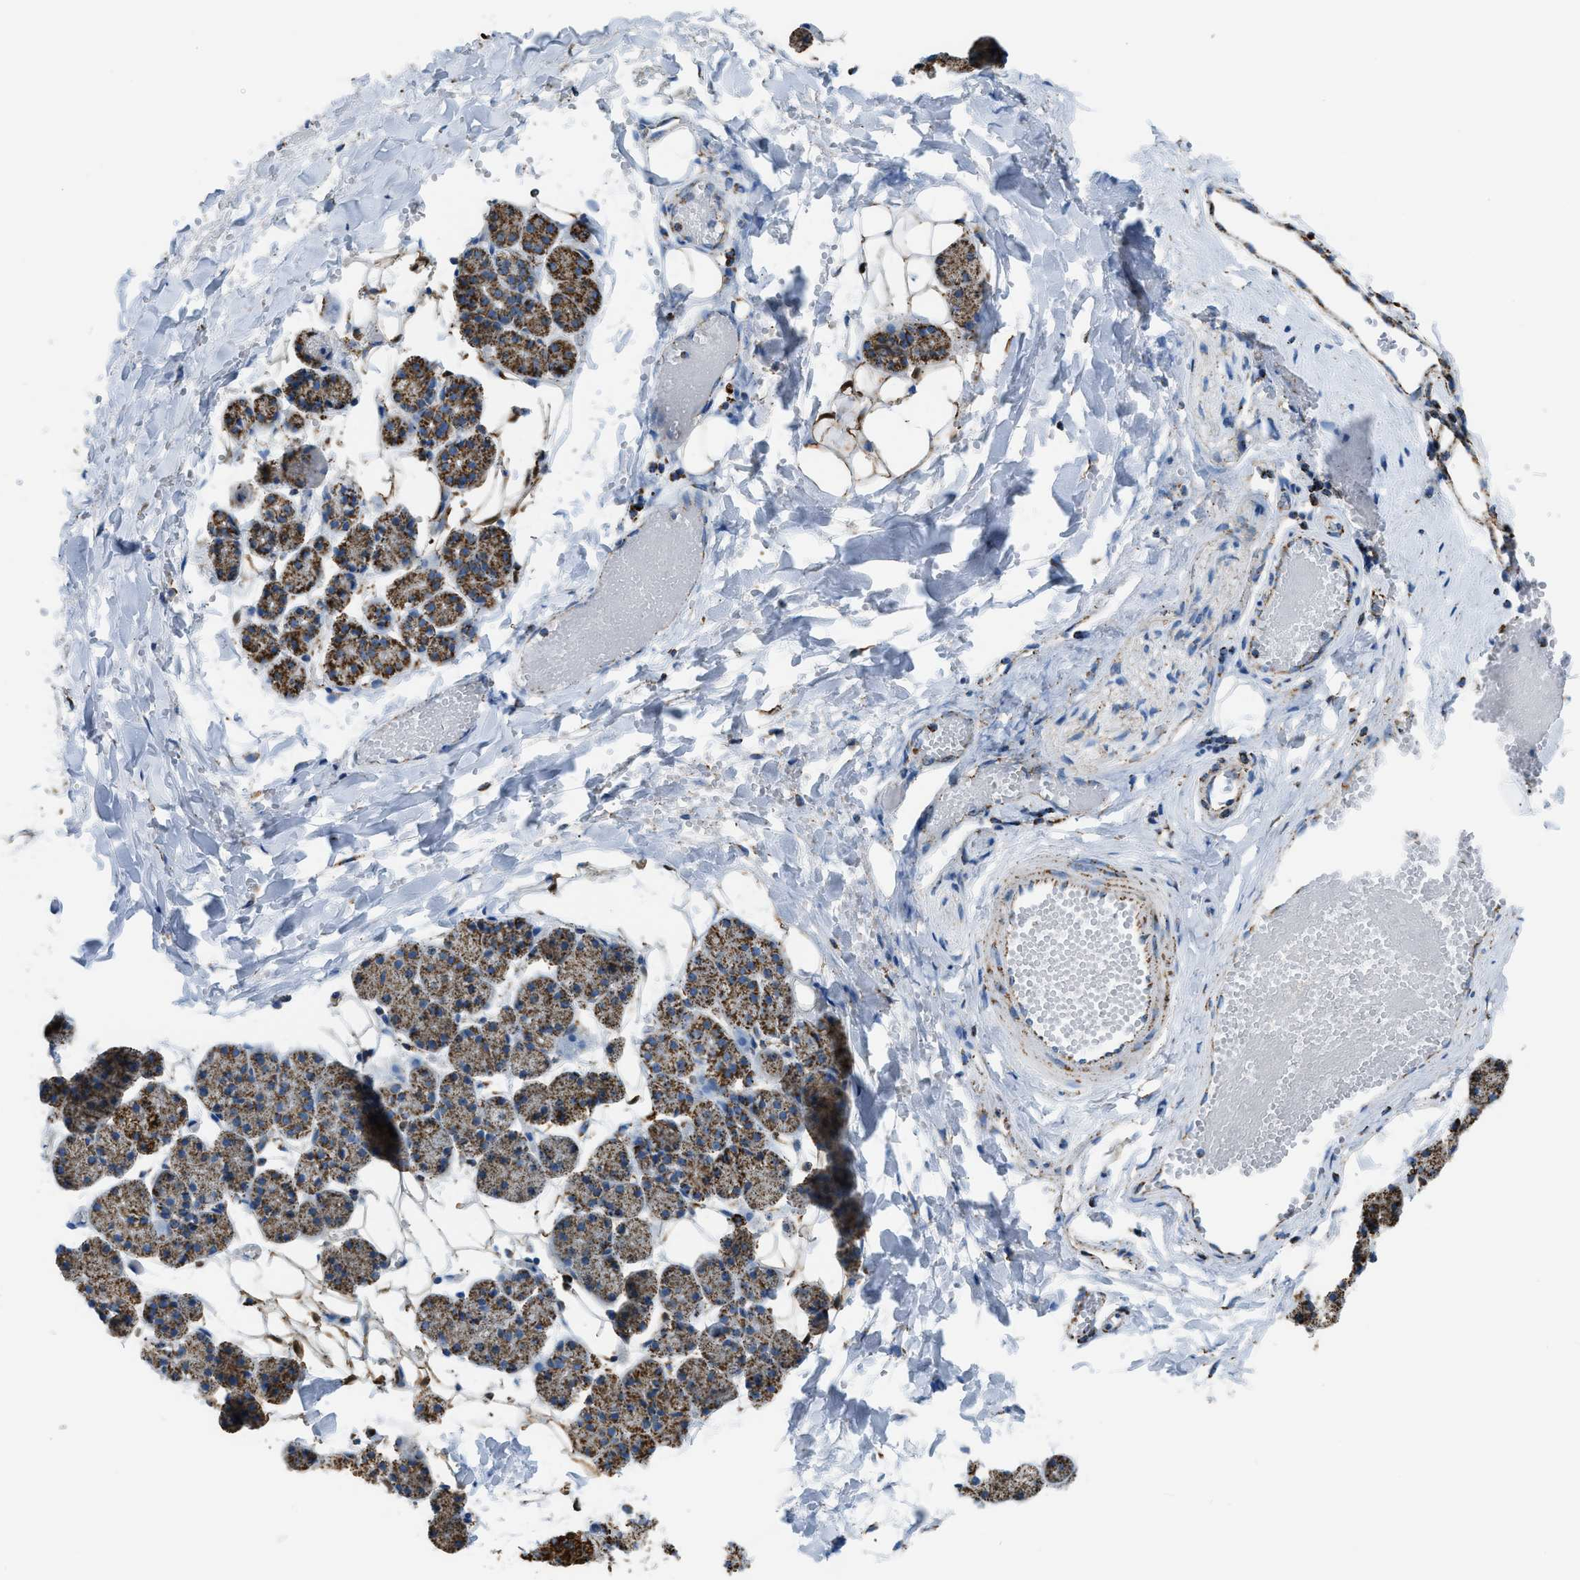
{"staining": {"intensity": "moderate", "quantity": ">75%", "location": "cytoplasmic/membranous"}, "tissue": "salivary gland", "cell_type": "Glandular cells", "image_type": "normal", "snomed": [{"axis": "morphology", "description": "Normal tissue, NOS"}, {"axis": "topography", "description": "Salivary gland"}], "caption": "Salivary gland stained with DAB (3,3'-diaminobenzidine) immunohistochemistry exhibits medium levels of moderate cytoplasmic/membranous staining in about >75% of glandular cells.", "gene": "ETFB", "patient": {"sex": "female", "age": 33}}